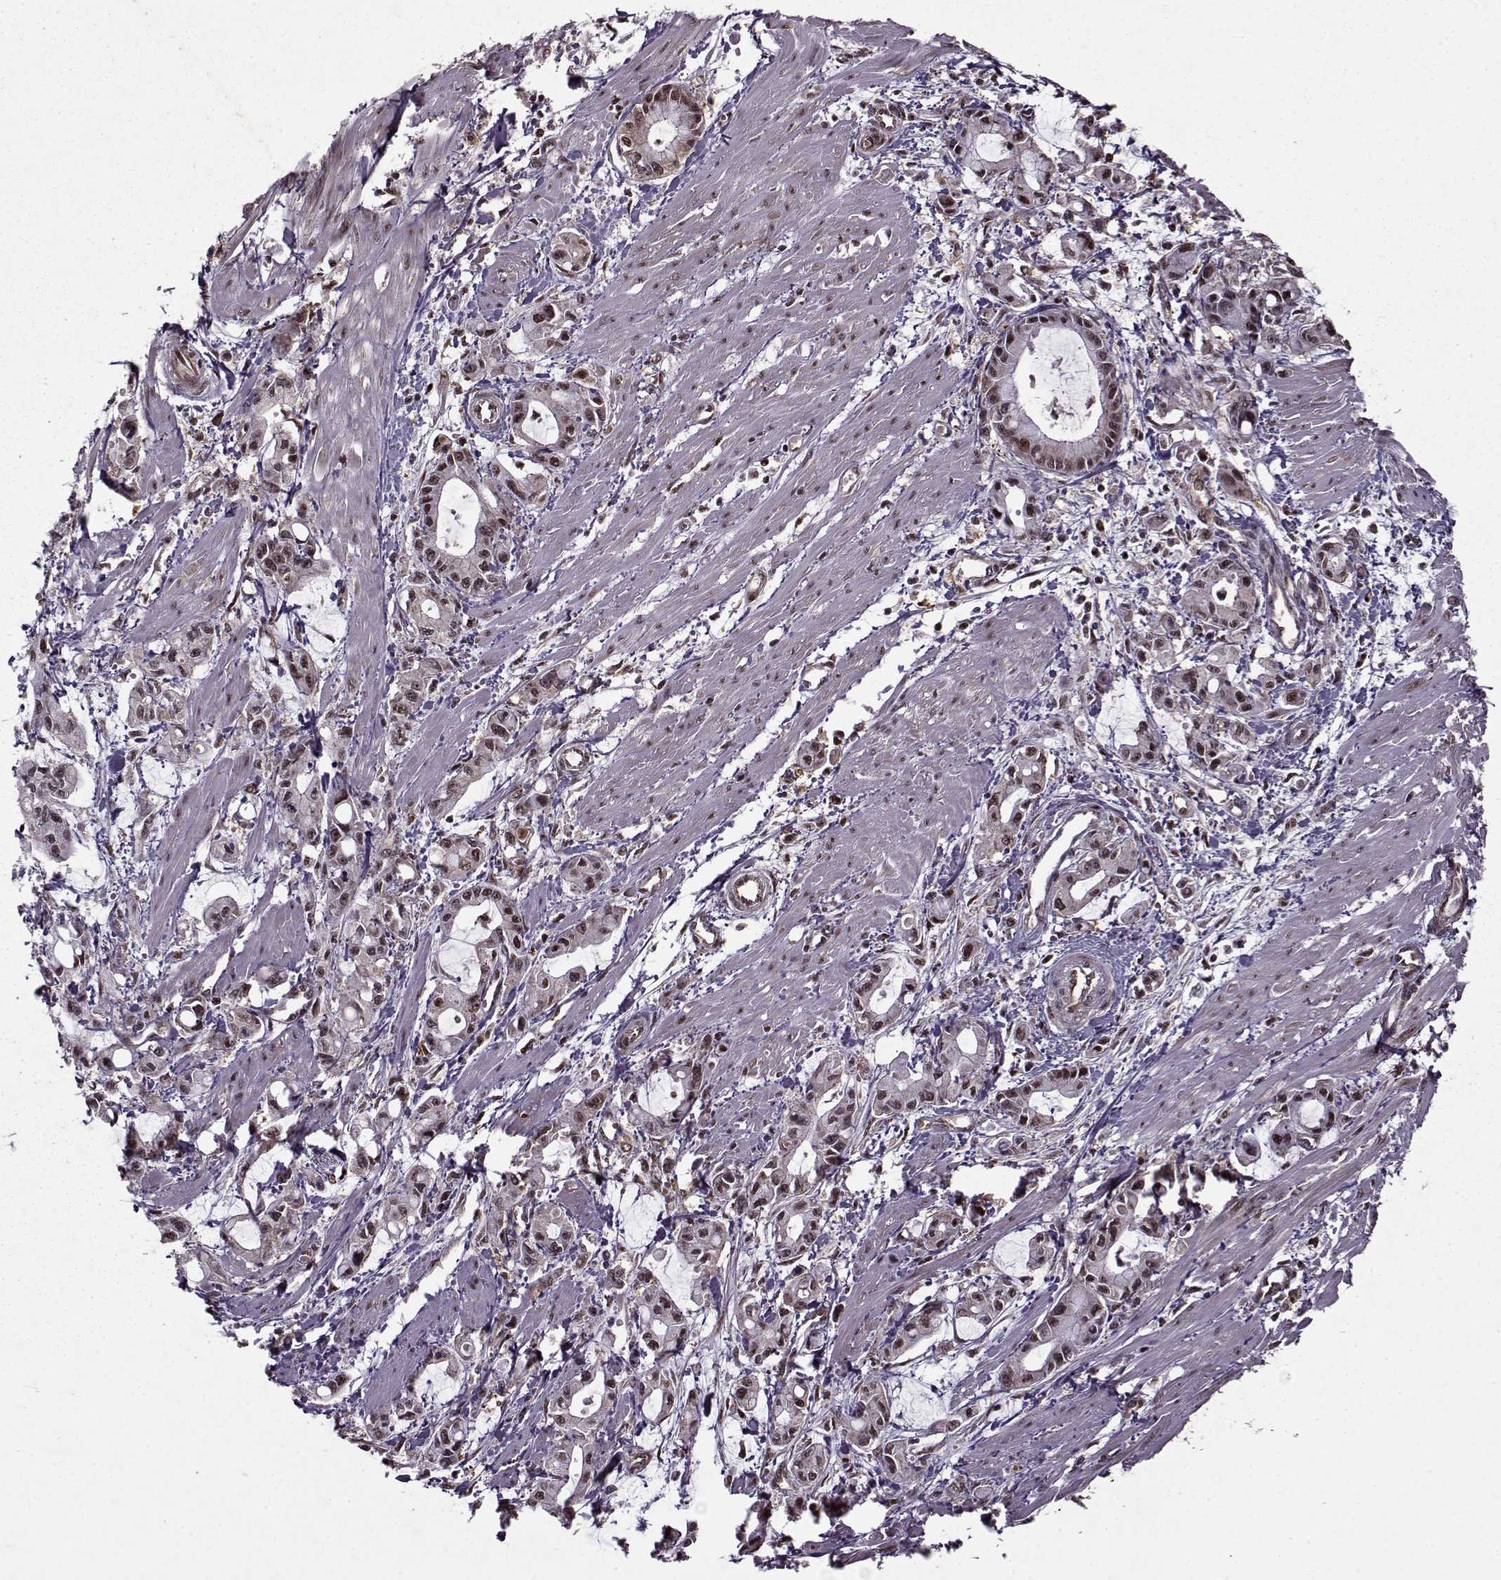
{"staining": {"intensity": "moderate", "quantity": ">75%", "location": "nuclear"}, "tissue": "pancreatic cancer", "cell_type": "Tumor cells", "image_type": "cancer", "snomed": [{"axis": "morphology", "description": "Adenocarcinoma, NOS"}, {"axis": "topography", "description": "Pancreas"}], "caption": "Human adenocarcinoma (pancreatic) stained with a protein marker displays moderate staining in tumor cells.", "gene": "PSMA7", "patient": {"sex": "male", "age": 48}}